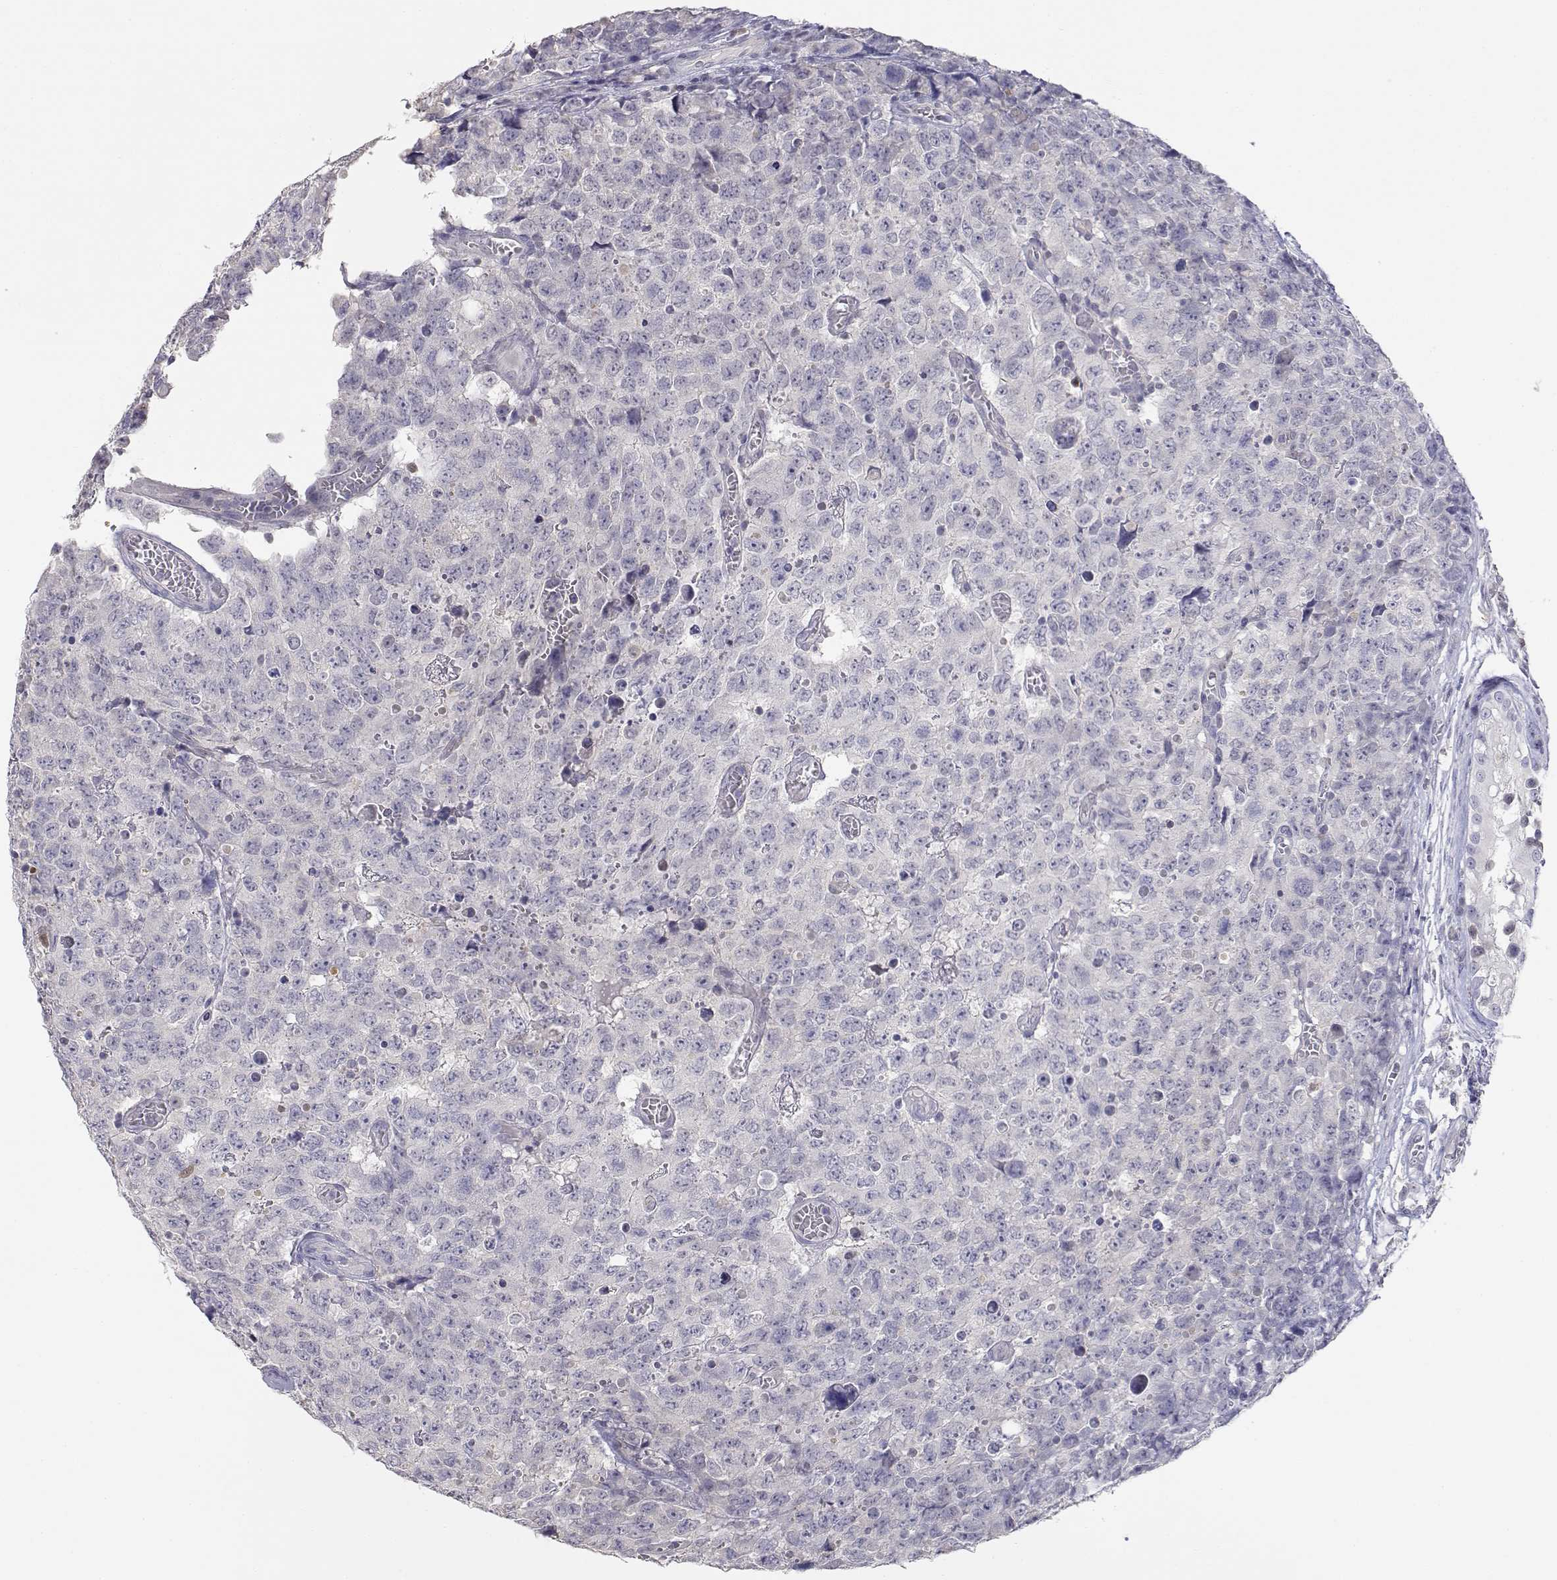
{"staining": {"intensity": "negative", "quantity": "none", "location": "none"}, "tissue": "testis cancer", "cell_type": "Tumor cells", "image_type": "cancer", "snomed": [{"axis": "morphology", "description": "Carcinoma, Embryonal, NOS"}, {"axis": "topography", "description": "Testis"}], "caption": "Tumor cells show no significant protein positivity in testis cancer.", "gene": "ADA", "patient": {"sex": "male", "age": 23}}